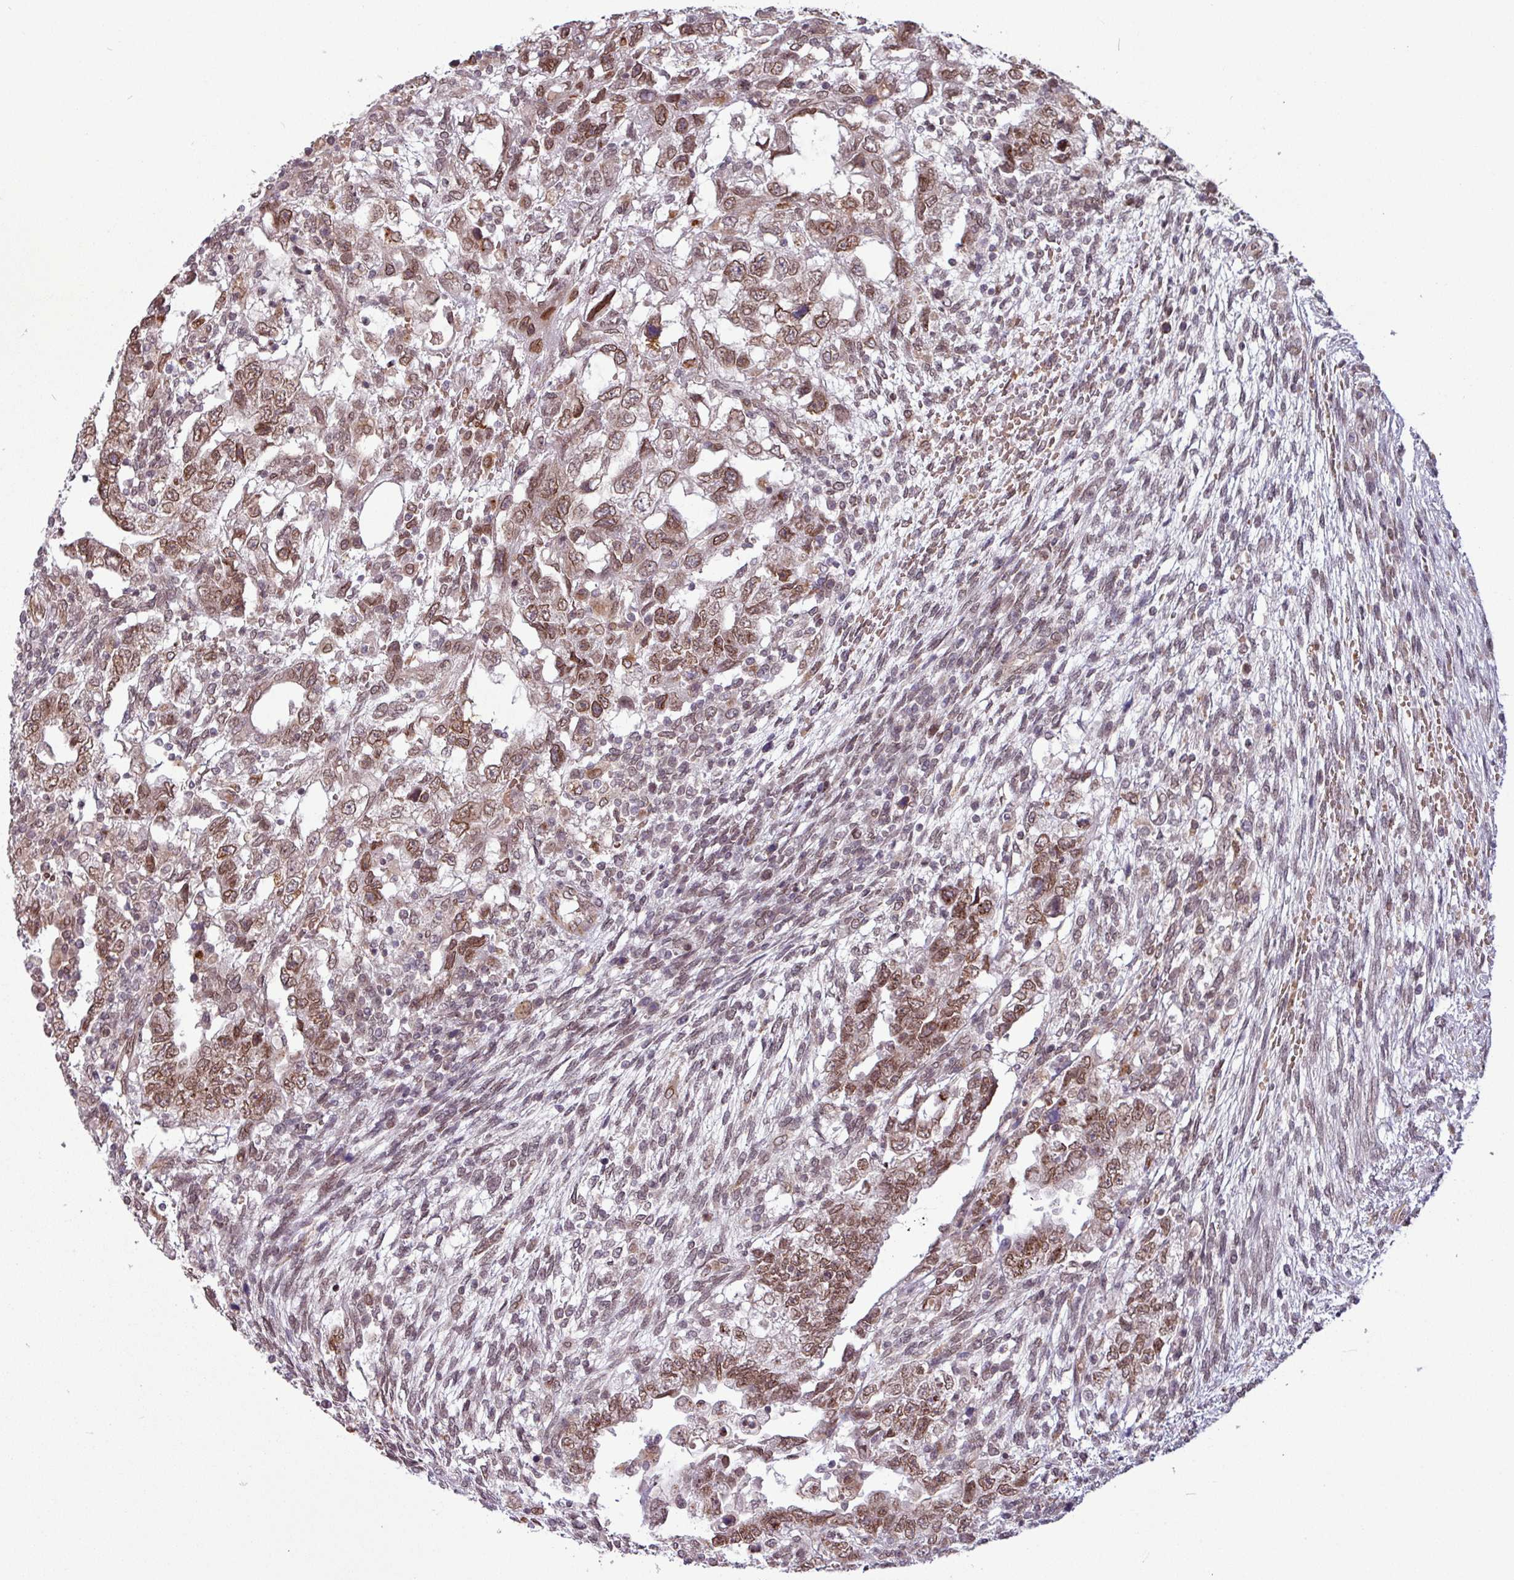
{"staining": {"intensity": "moderate", "quantity": ">75%", "location": "nuclear"}, "tissue": "testis cancer", "cell_type": "Tumor cells", "image_type": "cancer", "snomed": [{"axis": "morphology", "description": "Carcinoma, Embryonal, NOS"}, {"axis": "topography", "description": "Testis"}], "caption": "Immunohistochemical staining of human testis embryonal carcinoma demonstrates medium levels of moderate nuclear positivity in about >75% of tumor cells.", "gene": "RBM4B", "patient": {"sex": "male", "age": 26}}